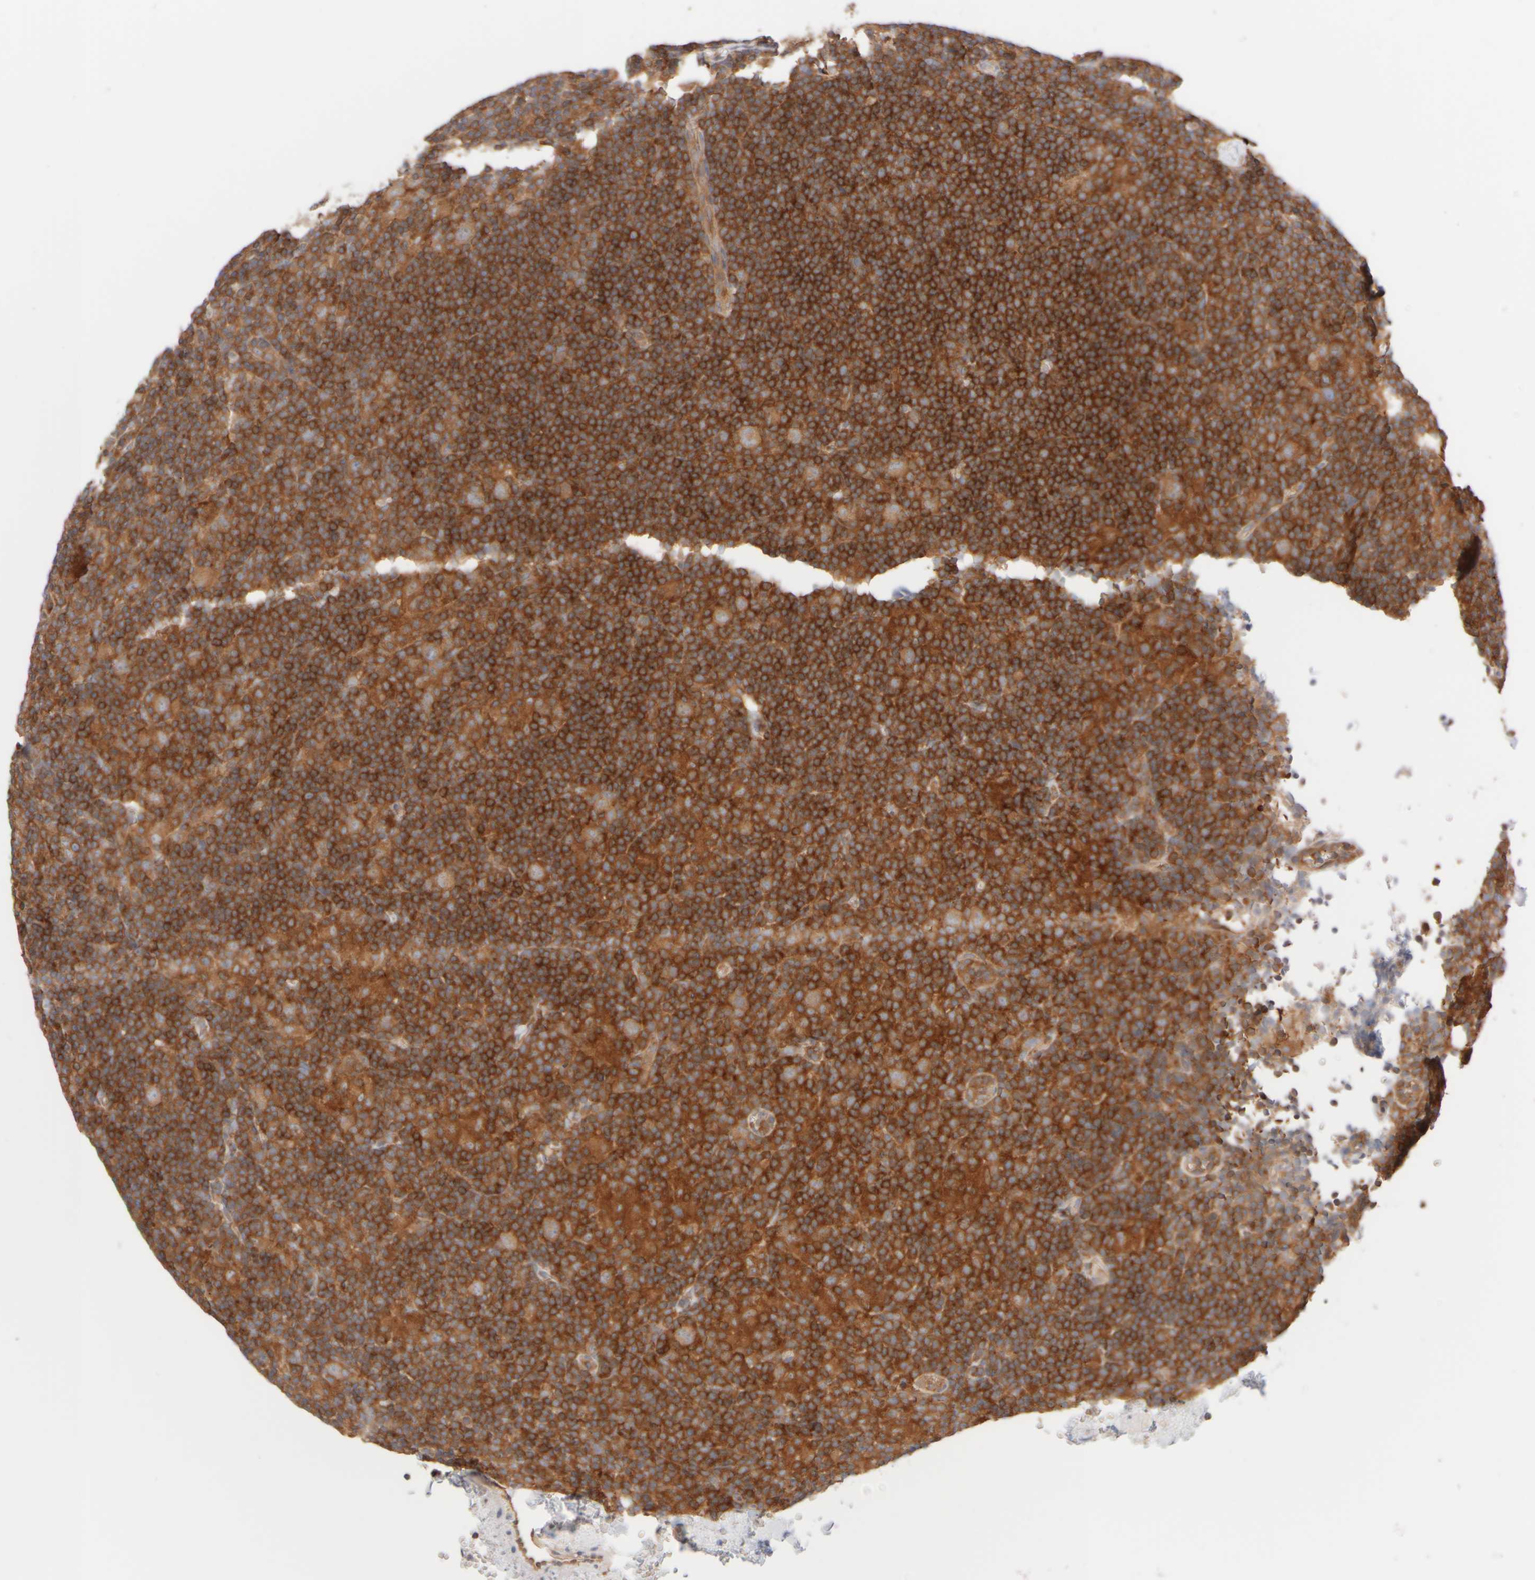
{"staining": {"intensity": "moderate", "quantity": ">75%", "location": "cytoplasmic/membranous"}, "tissue": "lymphoma", "cell_type": "Tumor cells", "image_type": "cancer", "snomed": [{"axis": "morphology", "description": "Hodgkin's disease, NOS"}, {"axis": "topography", "description": "Lymph node"}], "caption": "Human lymphoma stained with a protein marker displays moderate staining in tumor cells.", "gene": "RABEP1", "patient": {"sex": "female", "age": 57}}